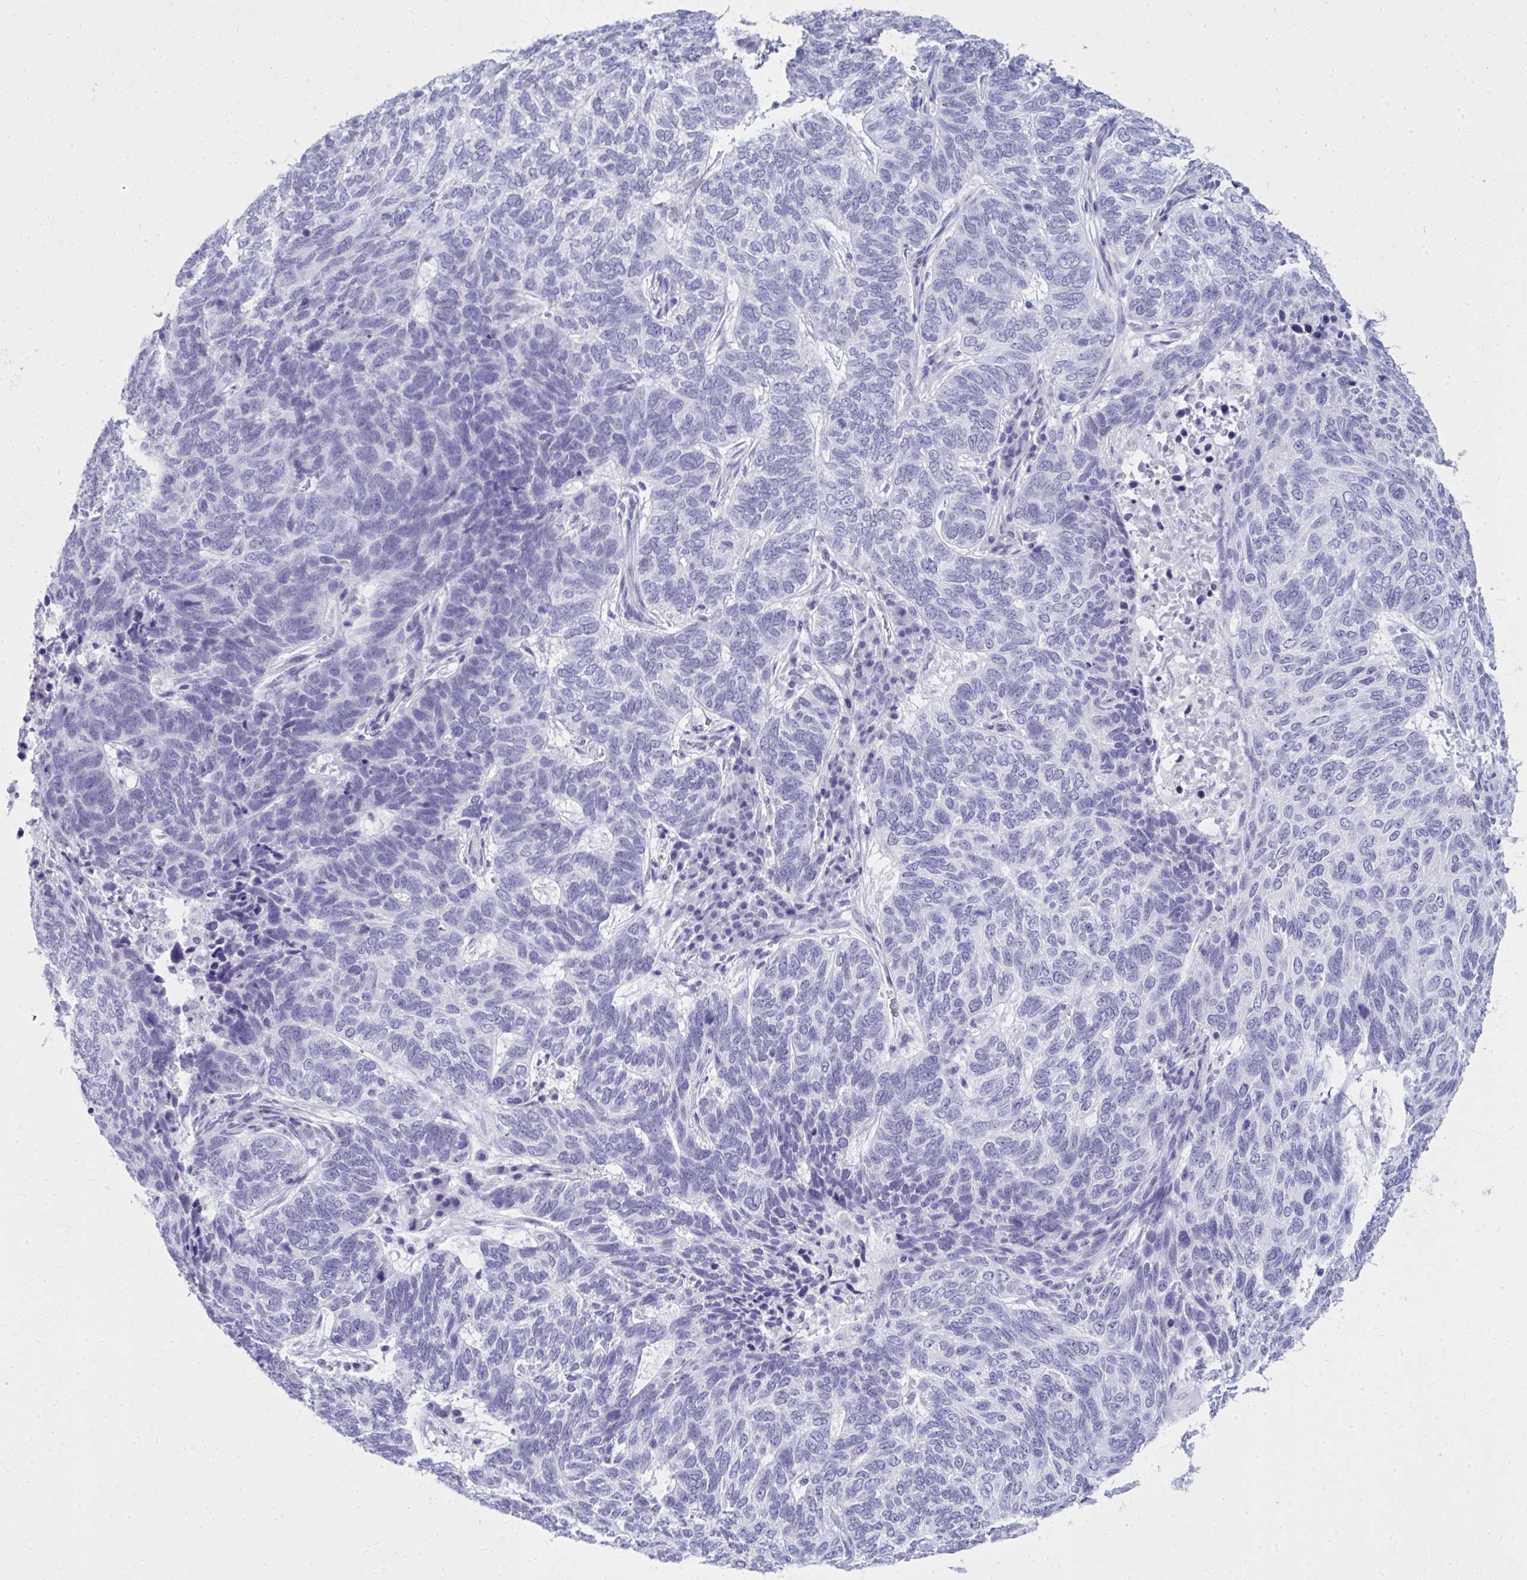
{"staining": {"intensity": "negative", "quantity": "none", "location": "none"}, "tissue": "skin cancer", "cell_type": "Tumor cells", "image_type": "cancer", "snomed": [{"axis": "morphology", "description": "Basal cell carcinoma"}, {"axis": "topography", "description": "Skin"}], "caption": "The IHC micrograph has no significant expression in tumor cells of basal cell carcinoma (skin) tissue.", "gene": "QDPR", "patient": {"sex": "female", "age": 65}}